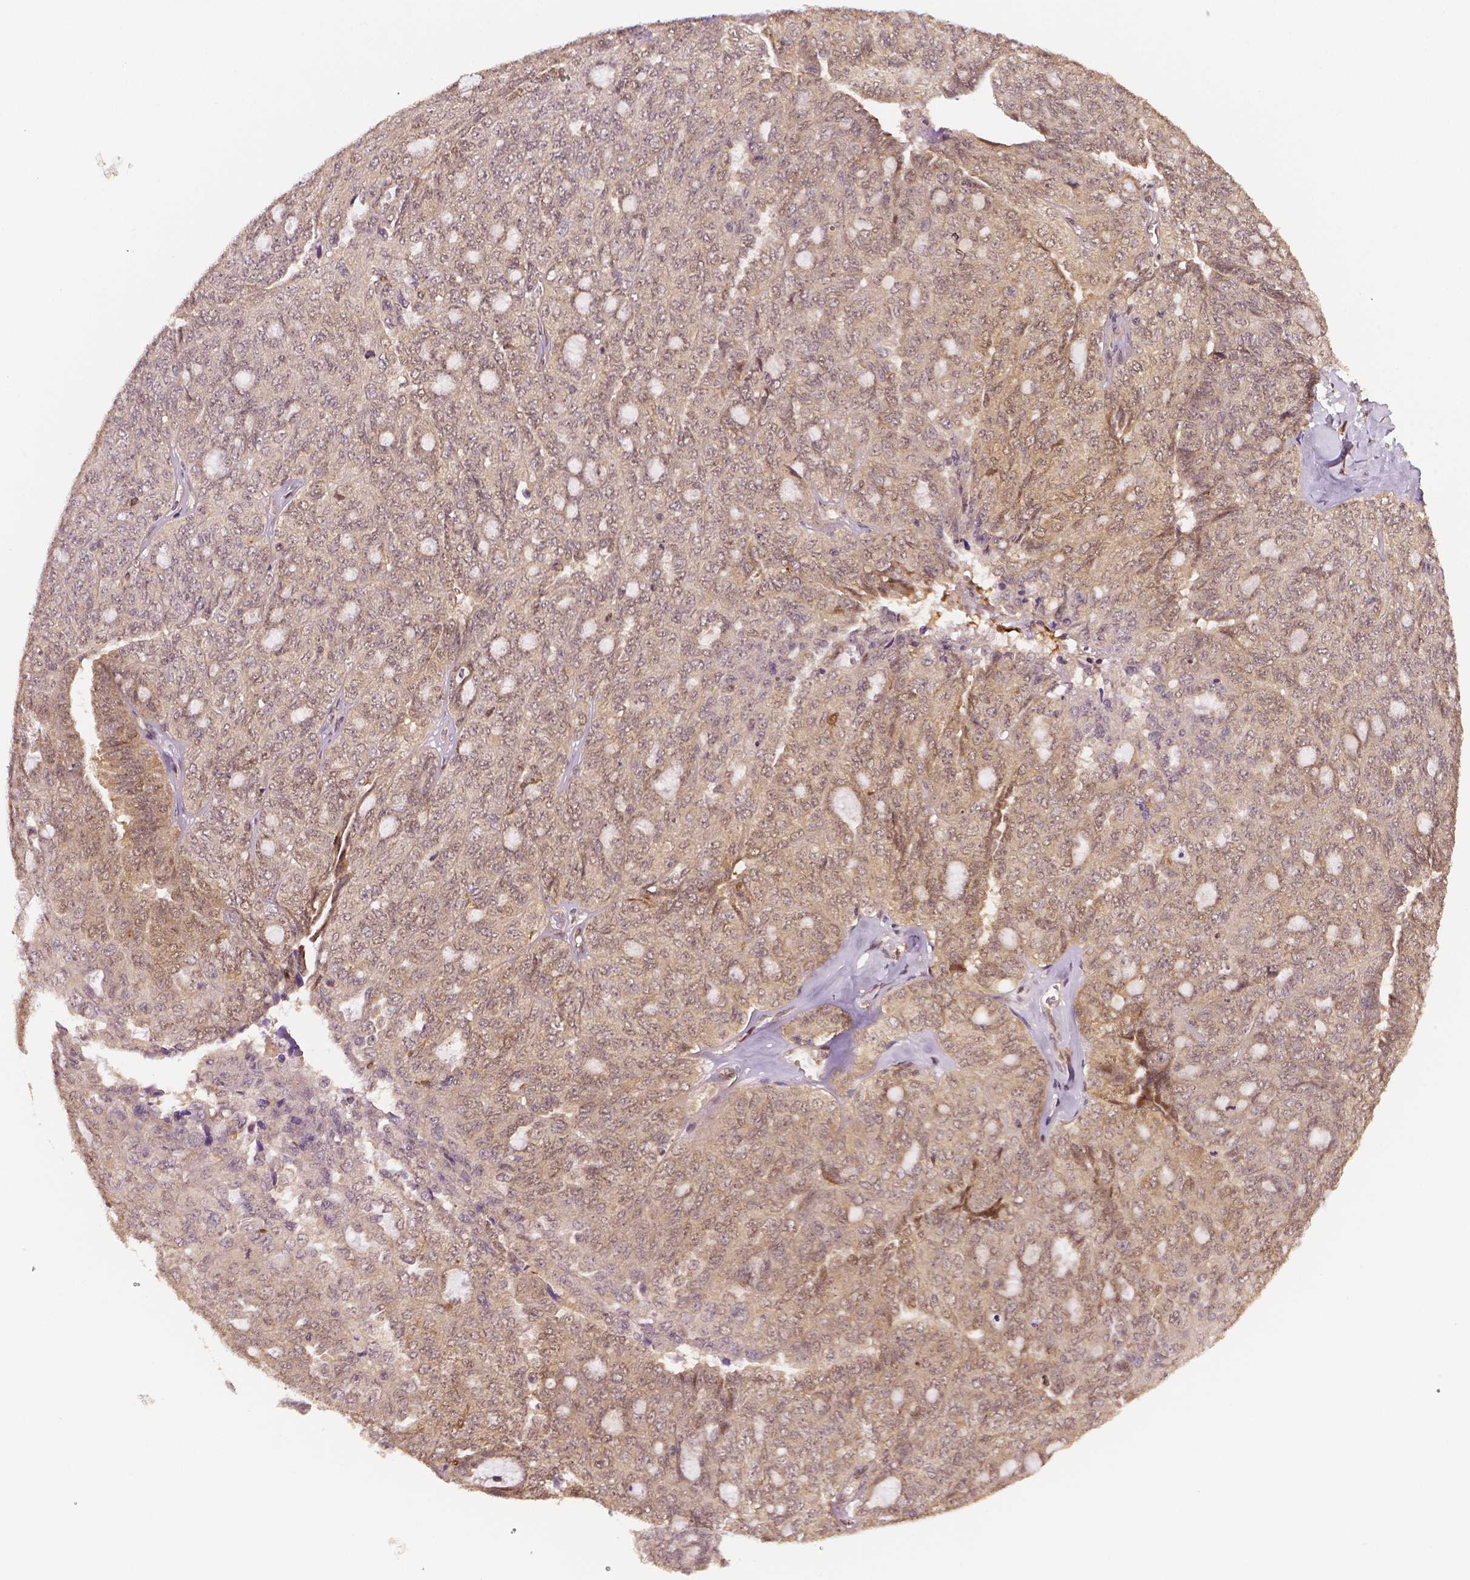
{"staining": {"intensity": "weak", "quantity": "<25%", "location": "cytoplasmic/membranous"}, "tissue": "ovarian cancer", "cell_type": "Tumor cells", "image_type": "cancer", "snomed": [{"axis": "morphology", "description": "Cystadenocarcinoma, serous, NOS"}, {"axis": "topography", "description": "Ovary"}], "caption": "Tumor cells are negative for brown protein staining in ovarian serous cystadenocarcinoma.", "gene": "STAT3", "patient": {"sex": "female", "age": 71}}